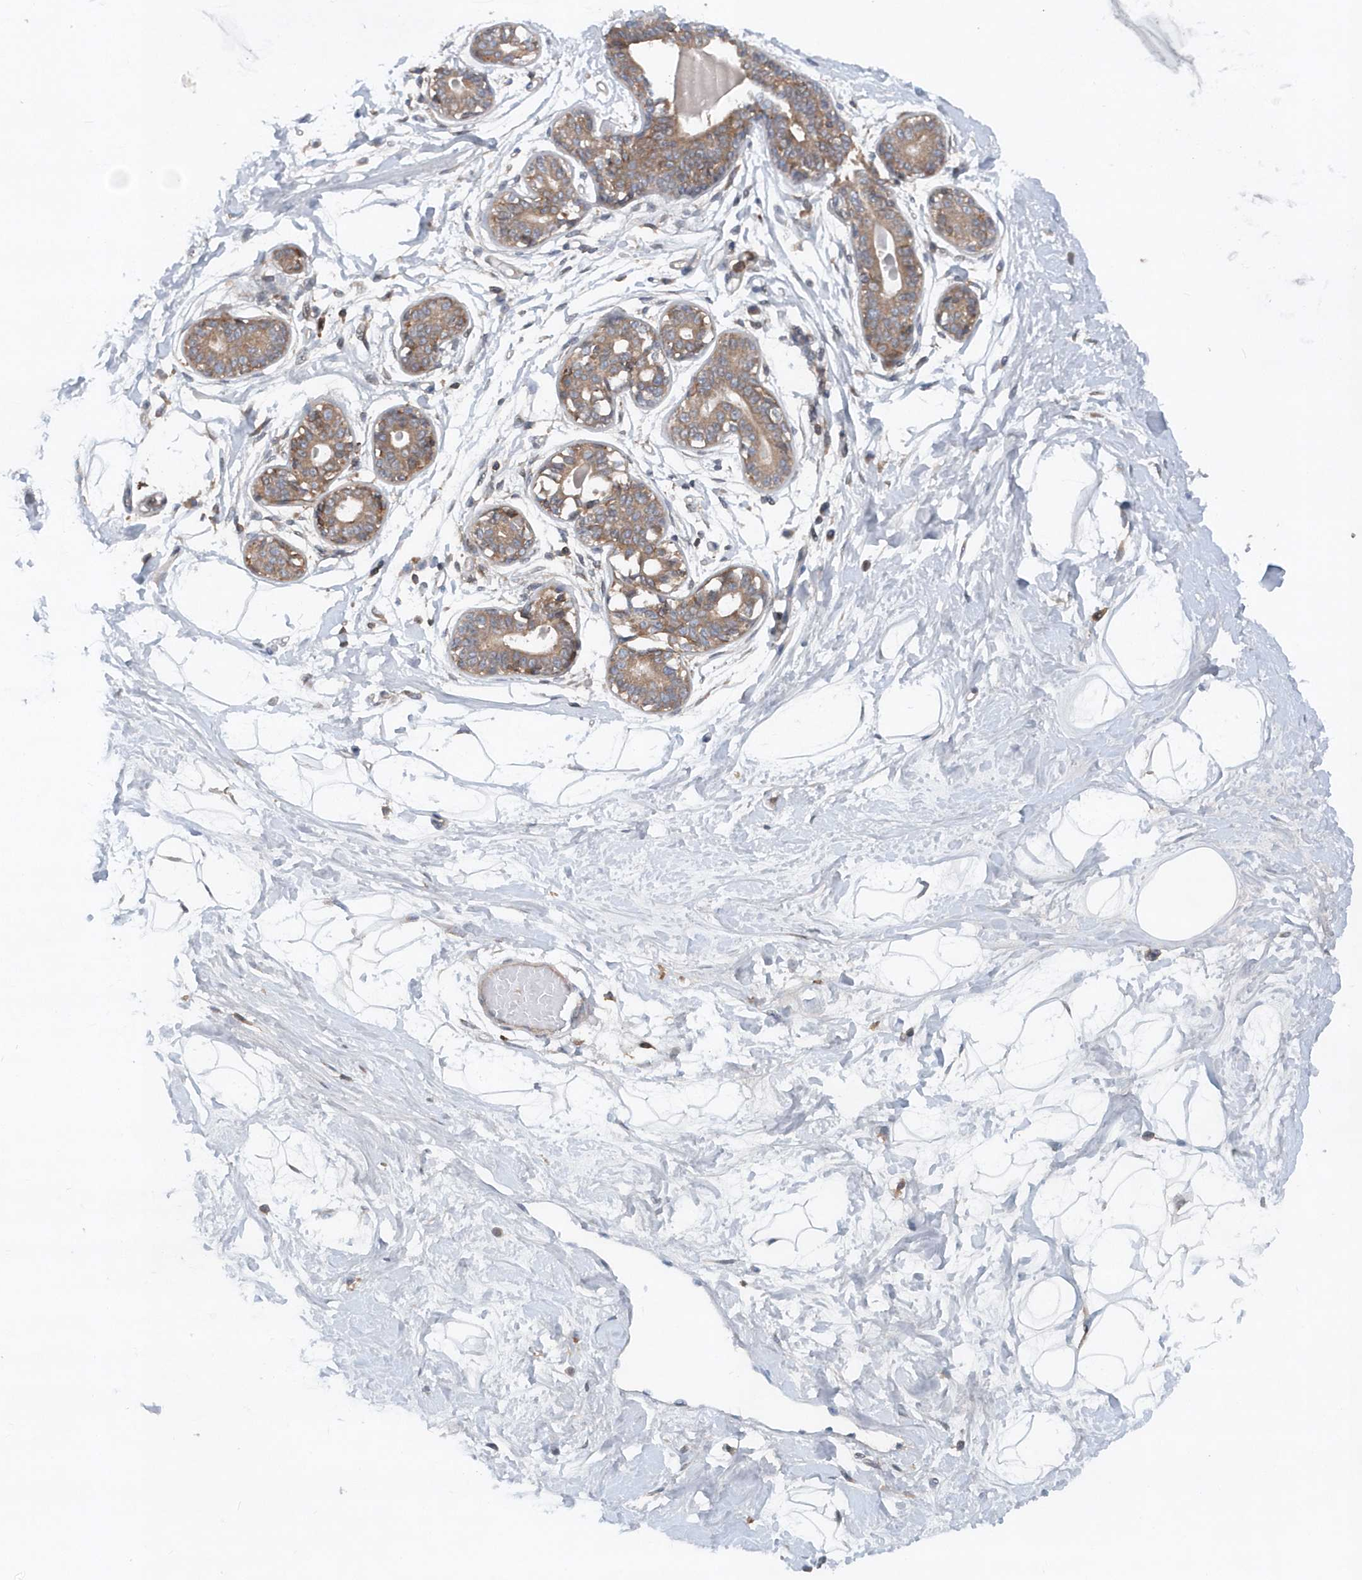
{"staining": {"intensity": "negative", "quantity": "none", "location": "none"}, "tissue": "breast", "cell_type": "Adipocytes", "image_type": "normal", "snomed": [{"axis": "morphology", "description": "Normal tissue, NOS"}, {"axis": "topography", "description": "Breast"}], "caption": "IHC histopathology image of normal human breast stained for a protein (brown), which shows no positivity in adipocytes. Nuclei are stained in blue.", "gene": "P2RY10", "patient": {"sex": "female", "age": 45}}